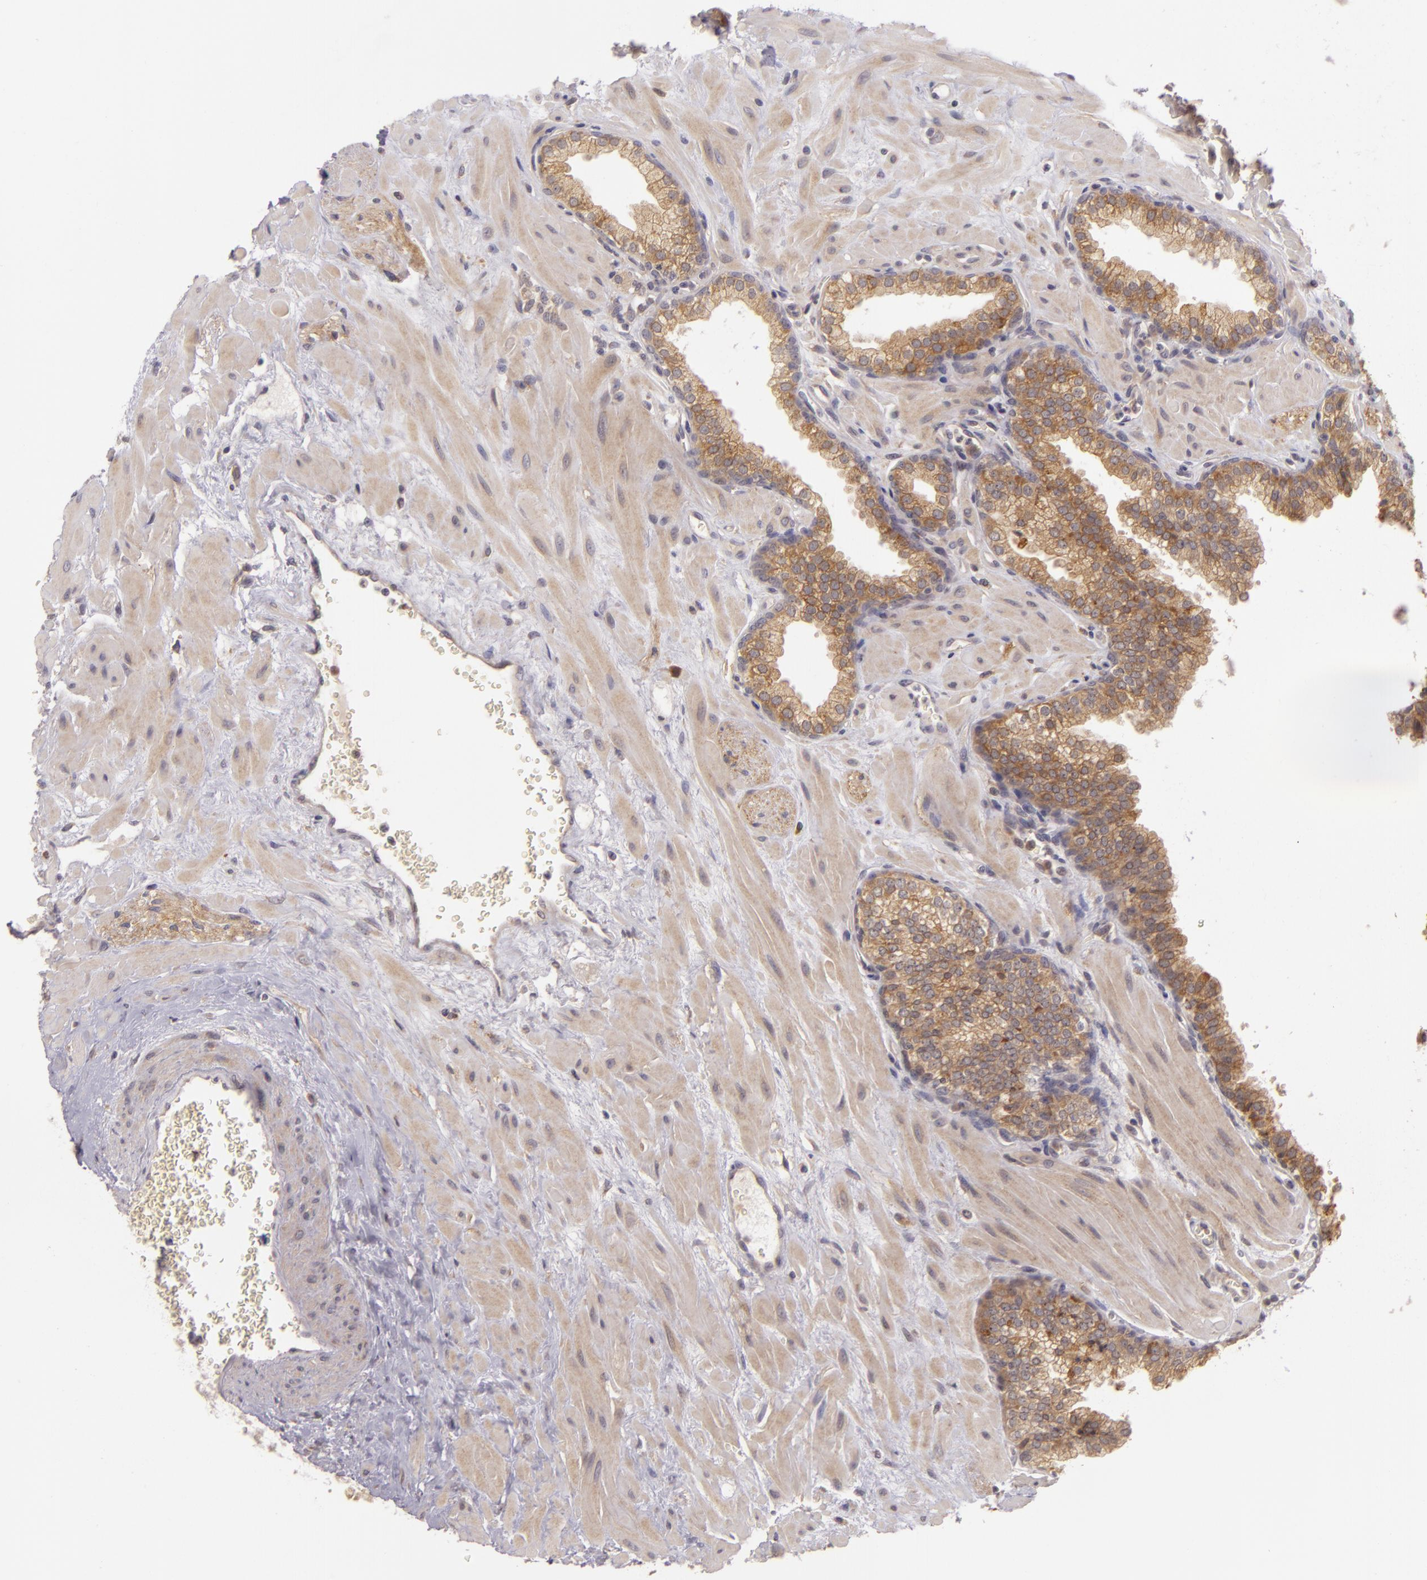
{"staining": {"intensity": "weak", "quantity": ">75%", "location": "cytoplasmic/membranous"}, "tissue": "prostate", "cell_type": "Glandular cells", "image_type": "normal", "snomed": [{"axis": "morphology", "description": "Normal tissue, NOS"}, {"axis": "topography", "description": "Prostate"}], "caption": "Protein staining shows weak cytoplasmic/membranous positivity in about >75% of glandular cells in normal prostate. Ihc stains the protein in brown and the nuclei are stained blue.", "gene": "PPP1R3F", "patient": {"sex": "male", "age": 60}}